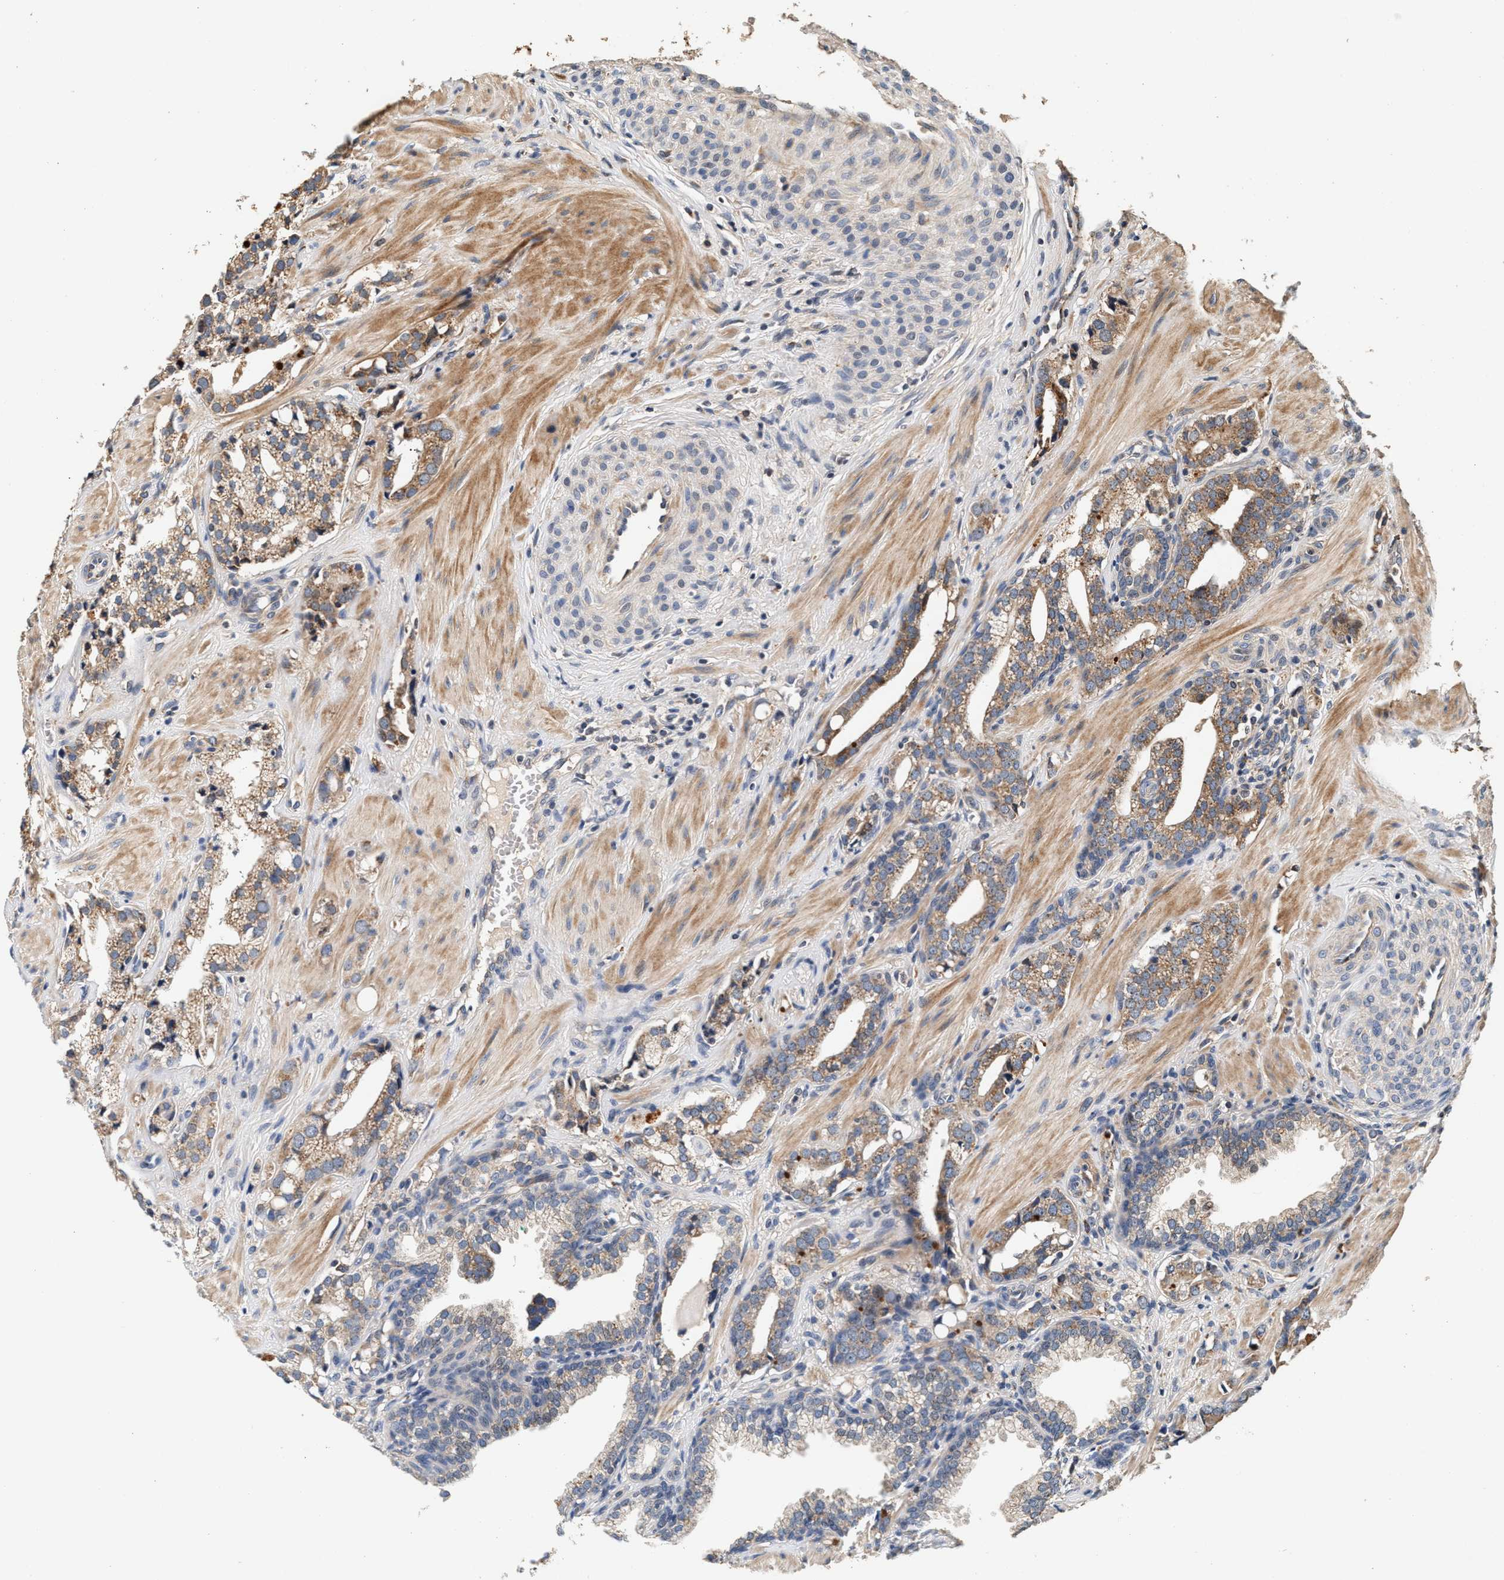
{"staining": {"intensity": "moderate", "quantity": ">75%", "location": "cytoplasmic/membranous"}, "tissue": "prostate cancer", "cell_type": "Tumor cells", "image_type": "cancer", "snomed": [{"axis": "morphology", "description": "Adenocarcinoma, High grade"}, {"axis": "topography", "description": "Prostate"}], "caption": "Immunohistochemistry (IHC) of prostate cancer reveals medium levels of moderate cytoplasmic/membranous expression in about >75% of tumor cells. Immunohistochemistry stains the protein in brown and the nuclei are stained blue.", "gene": "PTGR3", "patient": {"sex": "male", "age": 52}}